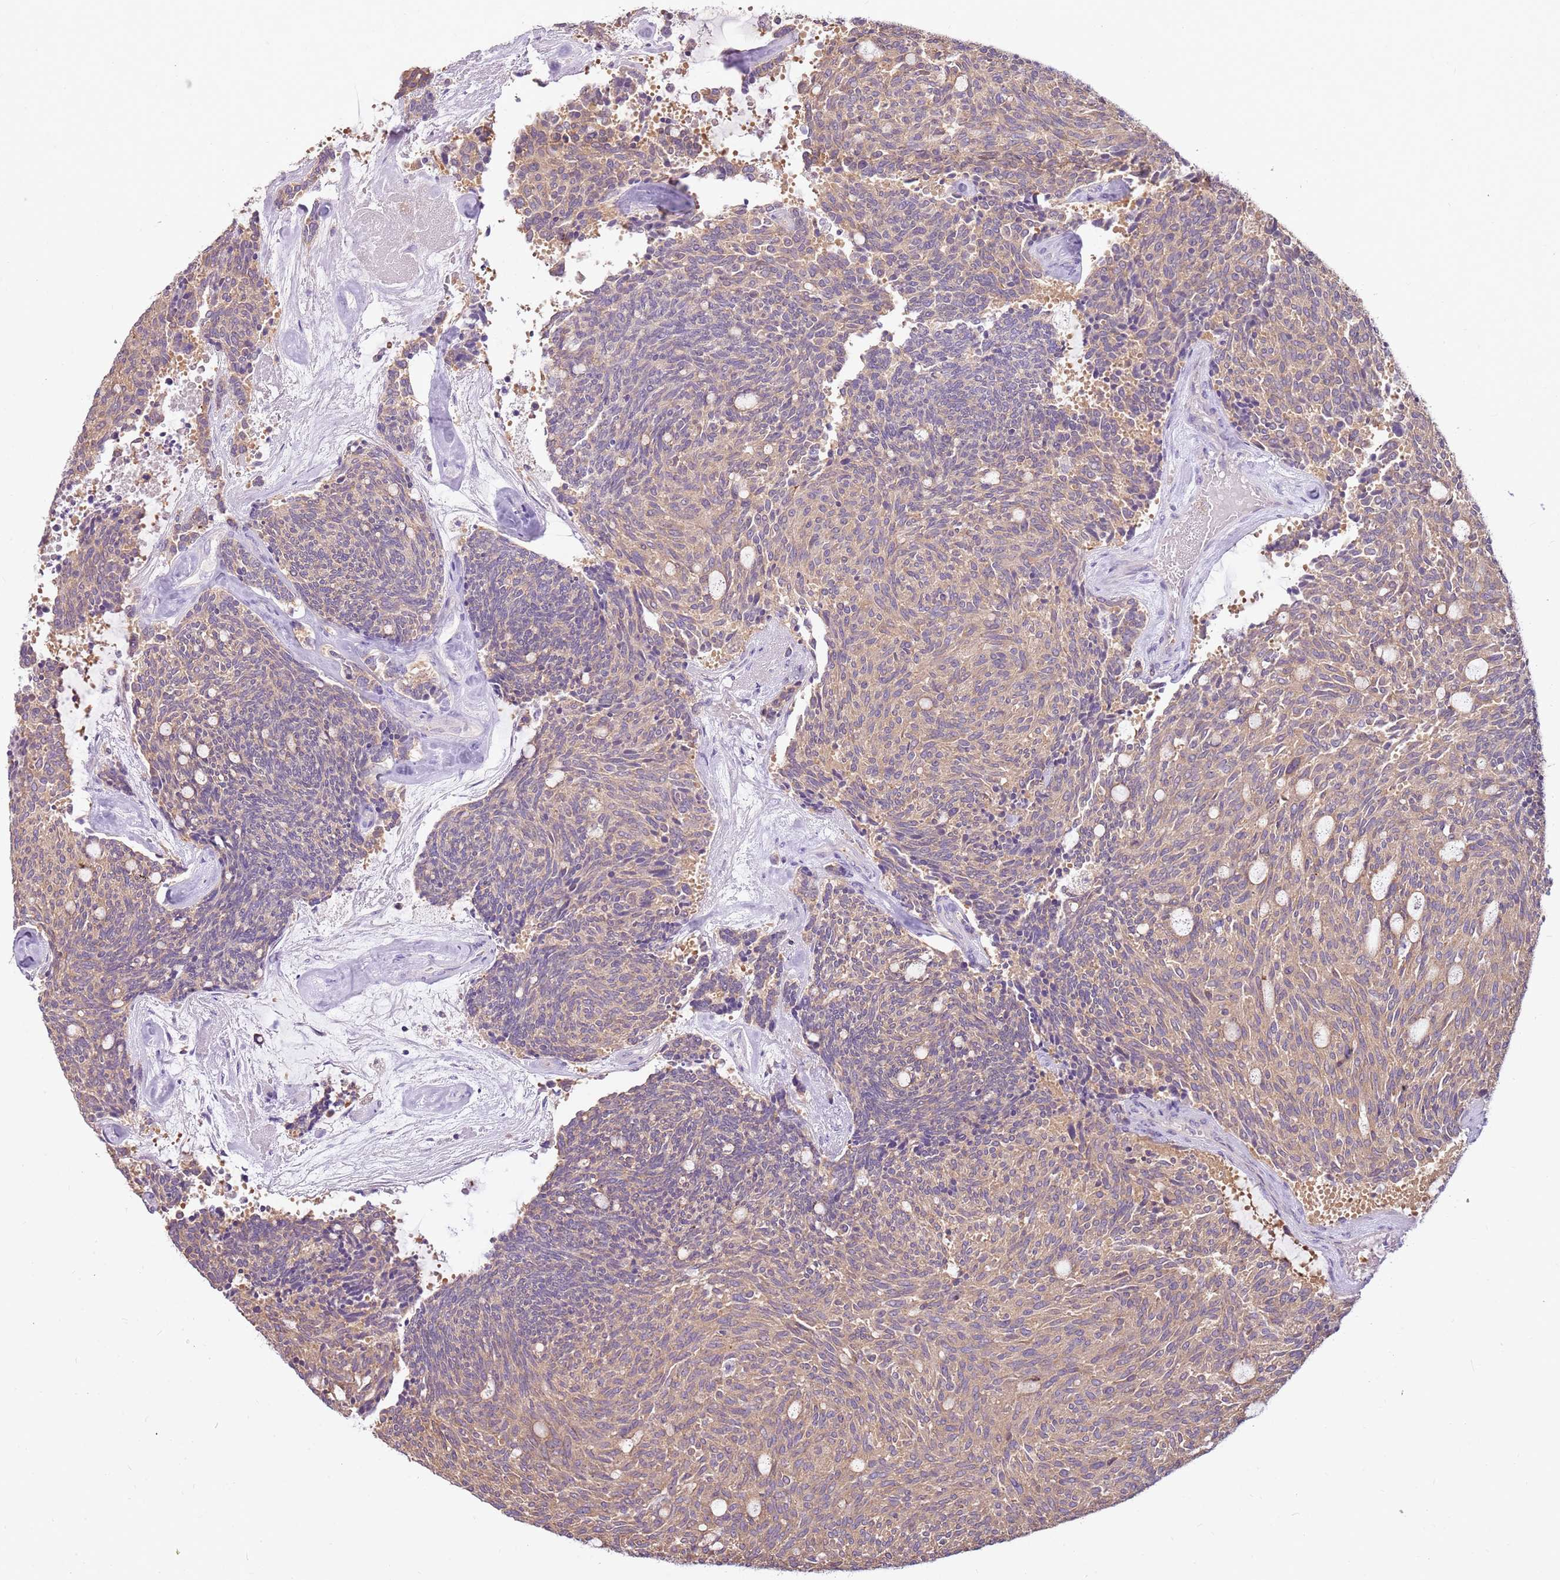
{"staining": {"intensity": "weak", "quantity": ">75%", "location": "cytoplasmic/membranous"}, "tissue": "carcinoid", "cell_type": "Tumor cells", "image_type": "cancer", "snomed": [{"axis": "morphology", "description": "Carcinoid, malignant, NOS"}, {"axis": "topography", "description": "Pancreas"}], "caption": "Tumor cells display low levels of weak cytoplasmic/membranous positivity in approximately >75% of cells in human carcinoid (malignant).", "gene": "CAPN7", "patient": {"sex": "female", "age": 54}}